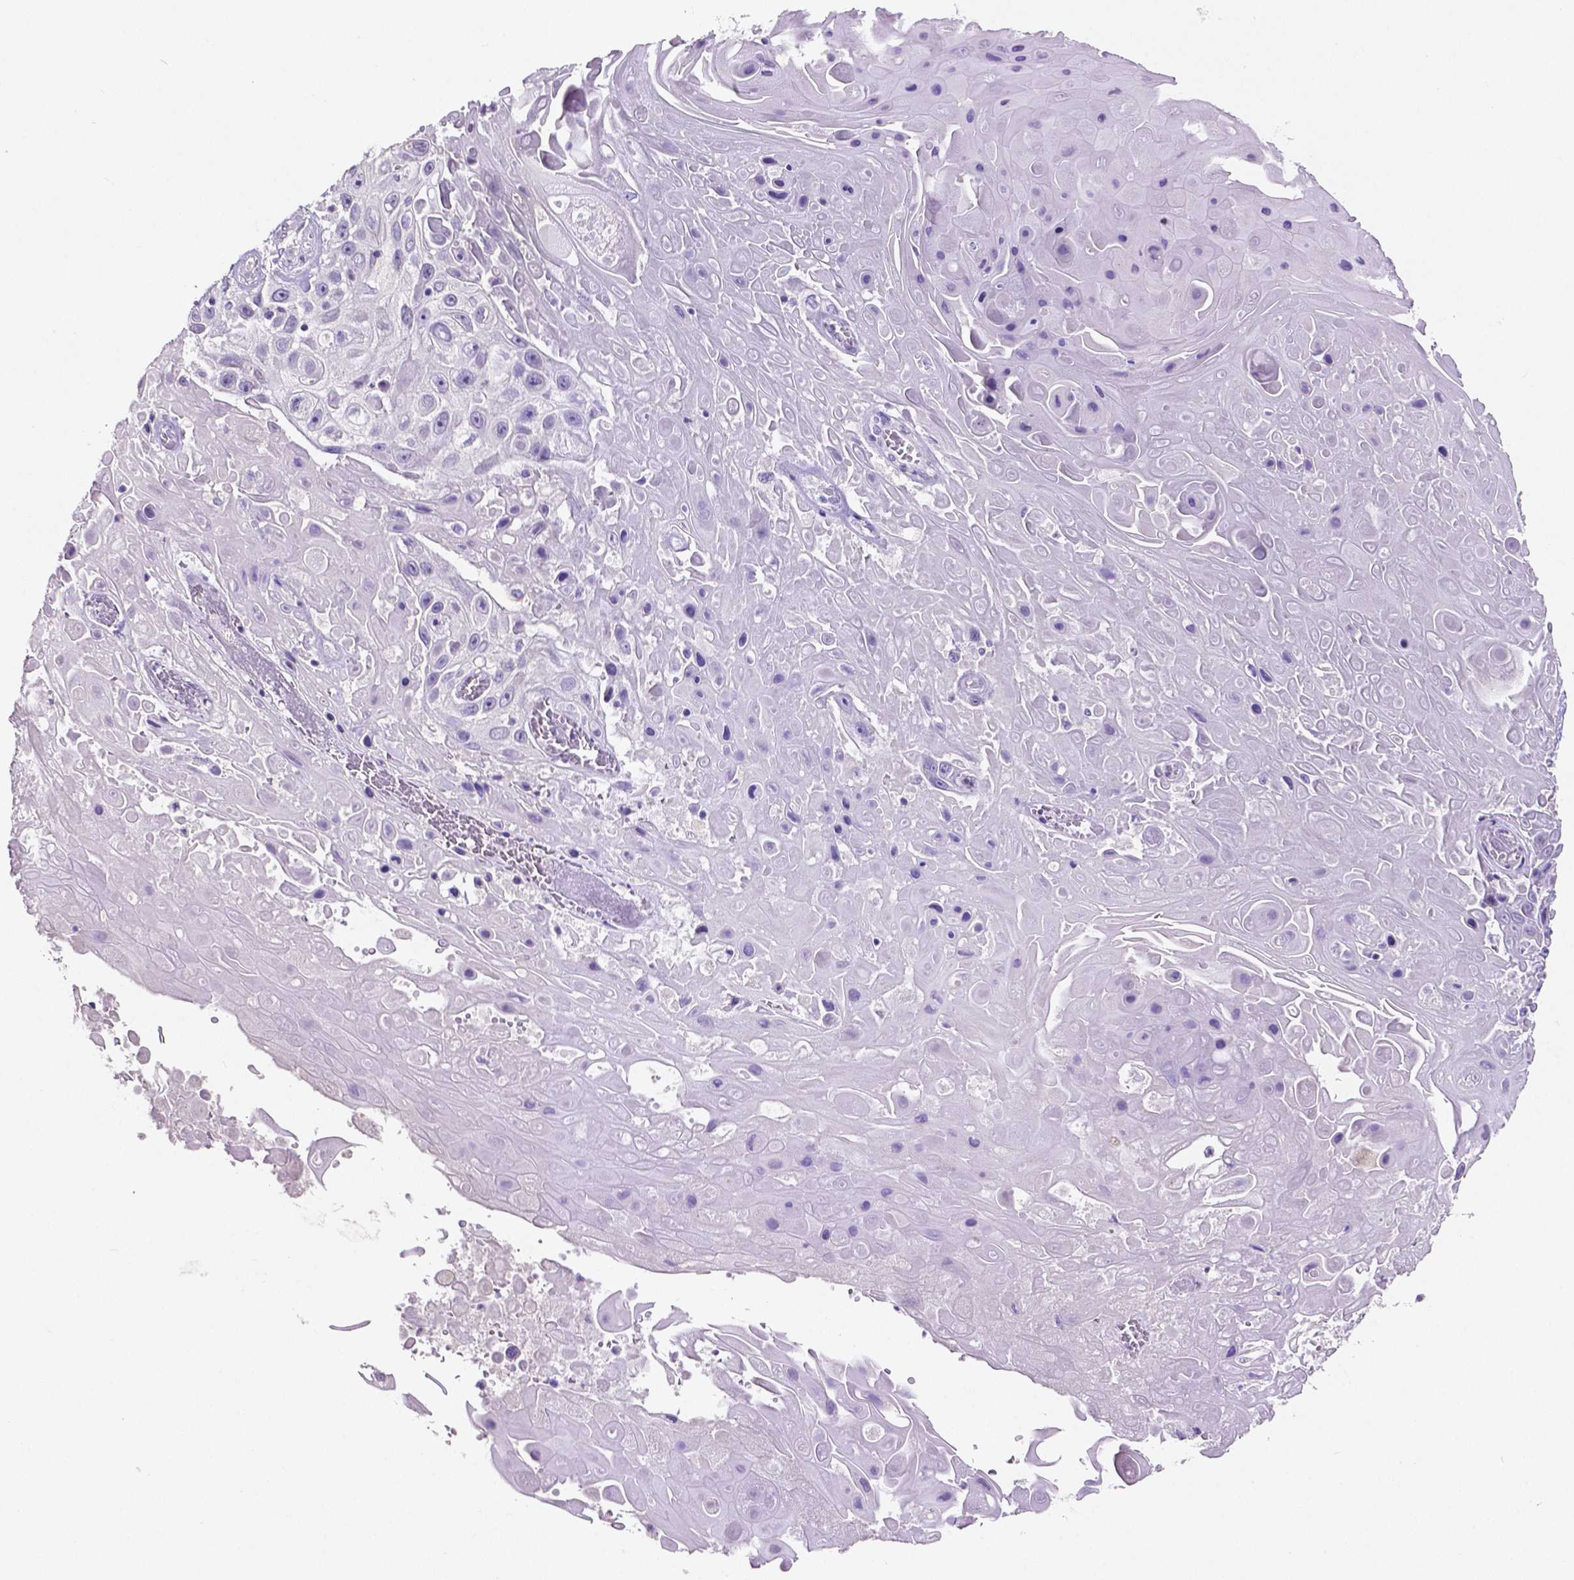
{"staining": {"intensity": "negative", "quantity": "none", "location": "none"}, "tissue": "skin cancer", "cell_type": "Tumor cells", "image_type": "cancer", "snomed": [{"axis": "morphology", "description": "Squamous cell carcinoma, NOS"}, {"axis": "topography", "description": "Skin"}], "caption": "IHC micrograph of neoplastic tissue: skin cancer stained with DAB reveals no significant protein expression in tumor cells.", "gene": "SLC22A2", "patient": {"sex": "male", "age": 82}}